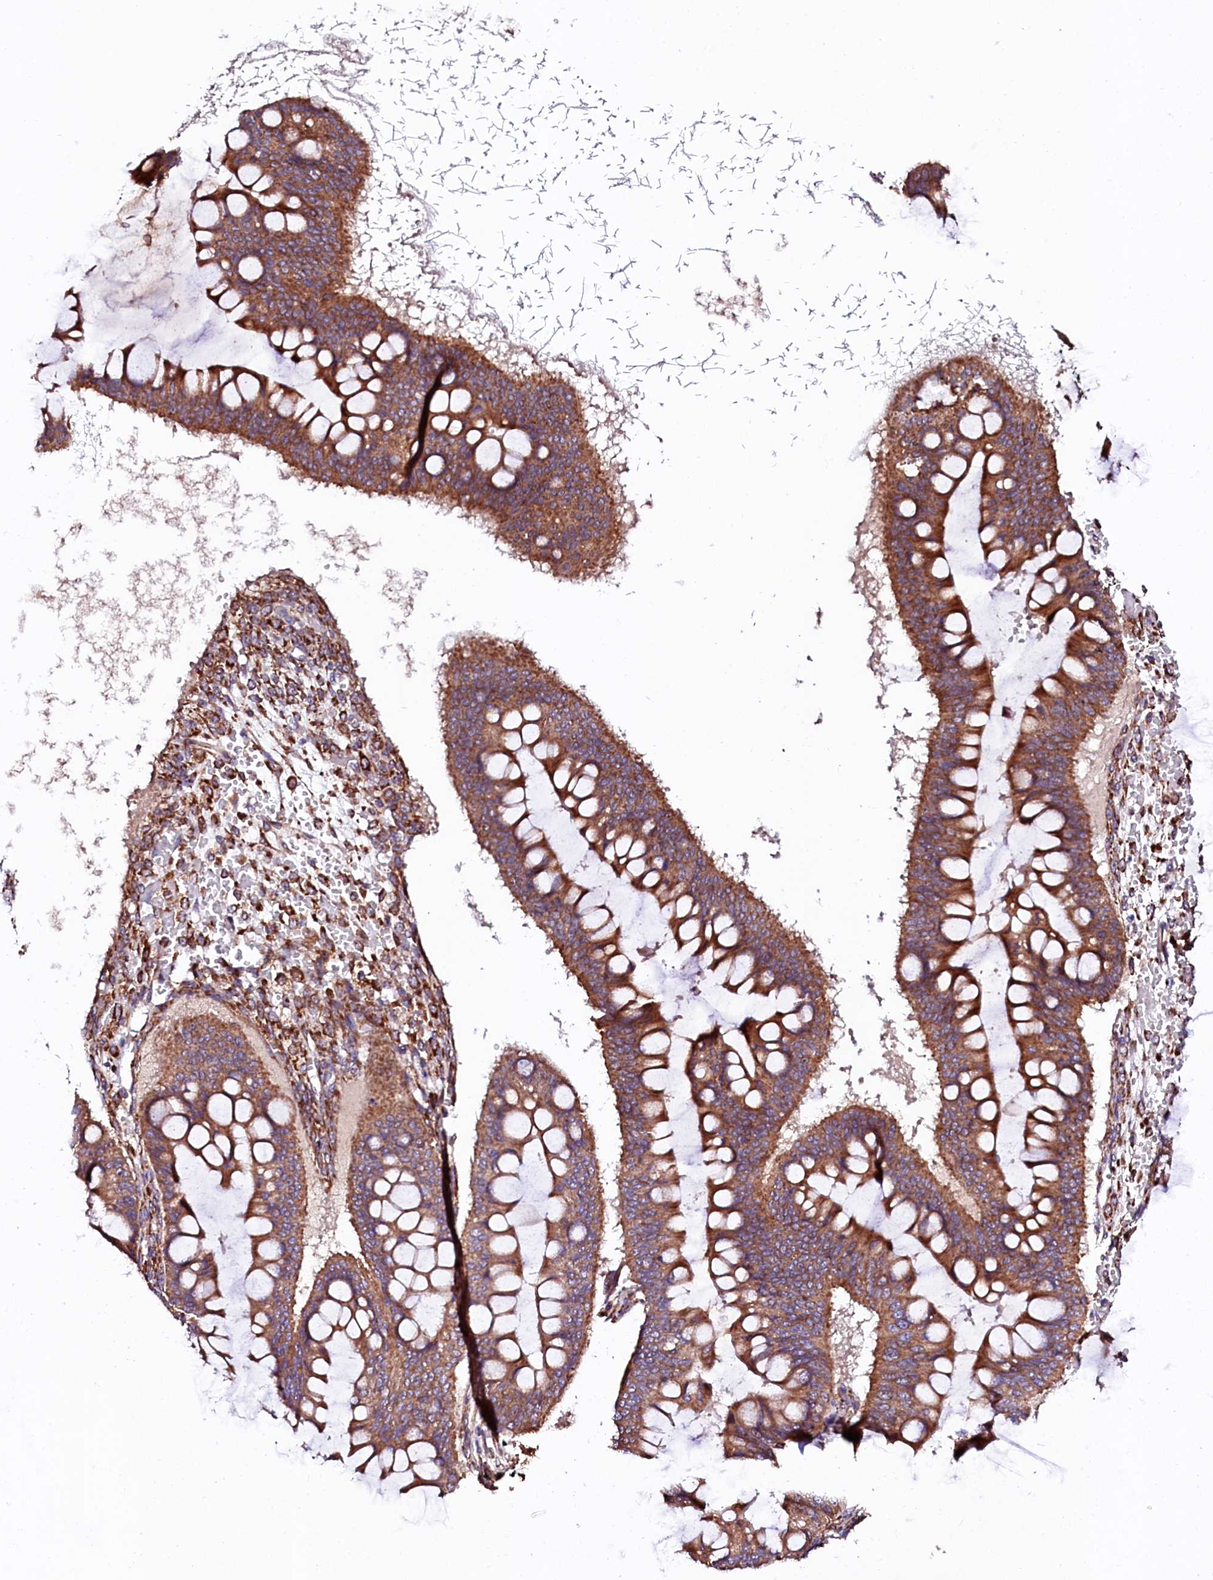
{"staining": {"intensity": "moderate", "quantity": ">75%", "location": "cytoplasmic/membranous"}, "tissue": "ovarian cancer", "cell_type": "Tumor cells", "image_type": "cancer", "snomed": [{"axis": "morphology", "description": "Cystadenocarcinoma, mucinous, NOS"}, {"axis": "topography", "description": "Ovary"}], "caption": "A high-resolution micrograph shows immunohistochemistry staining of ovarian mucinous cystadenocarcinoma, which shows moderate cytoplasmic/membranous staining in about >75% of tumor cells.", "gene": "UBE3C", "patient": {"sex": "female", "age": 73}}